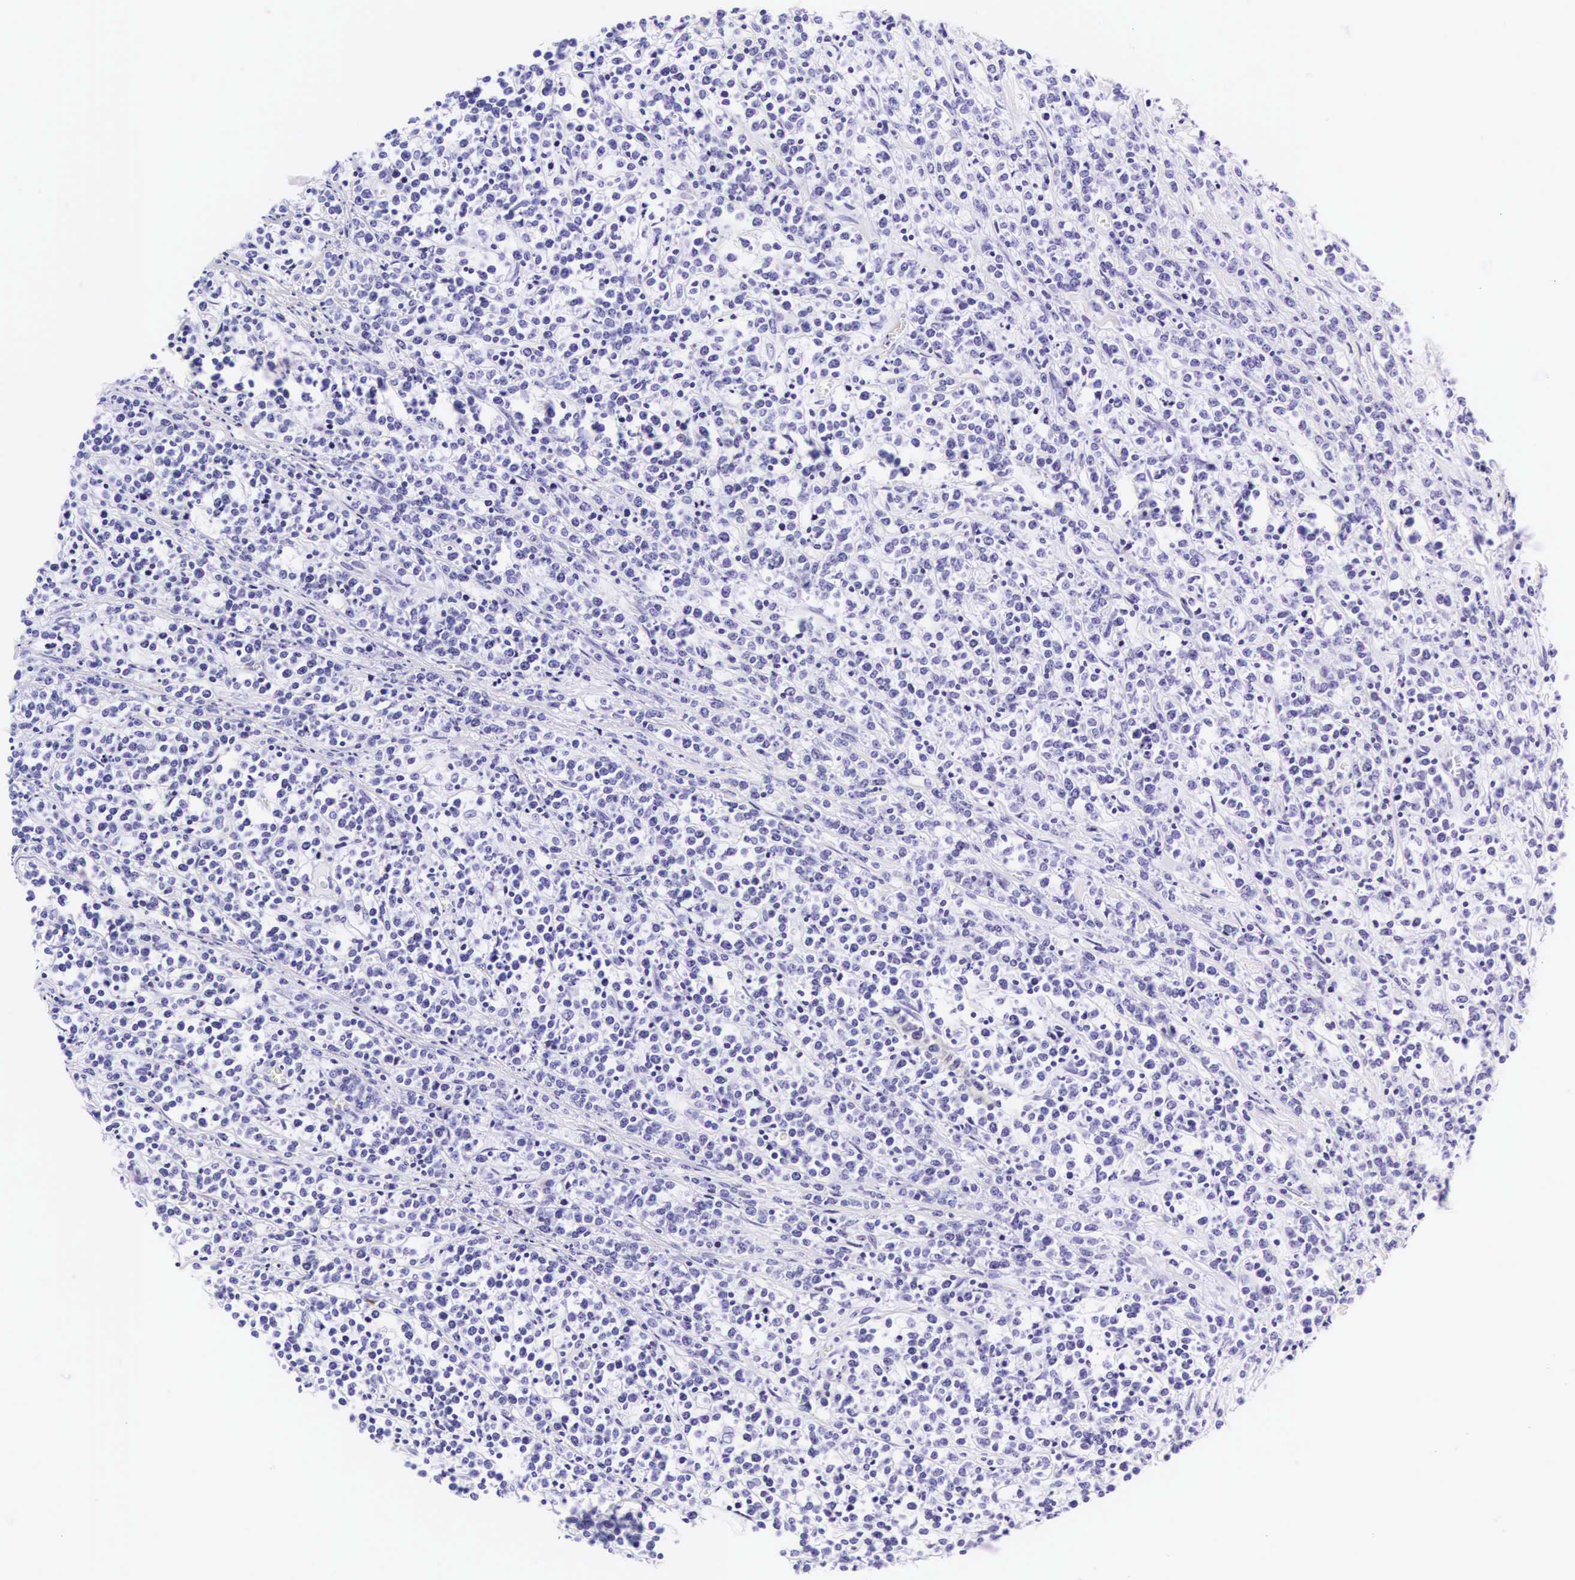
{"staining": {"intensity": "negative", "quantity": "none", "location": "none"}, "tissue": "lymphoma", "cell_type": "Tumor cells", "image_type": "cancer", "snomed": [{"axis": "morphology", "description": "Malignant lymphoma, non-Hodgkin's type, High grade"}, {"axis": "topography", "description": "Small intestine"}, {"axis": "topography", "description": "Colon"}], "caption": "Micrograph shows no significant protein staining in tumor cells of malignant lymphoma, non-Hodgkin's type (high-grade).", "gene": "KRT18", "patient": {"sex": "male", "age": 8}}